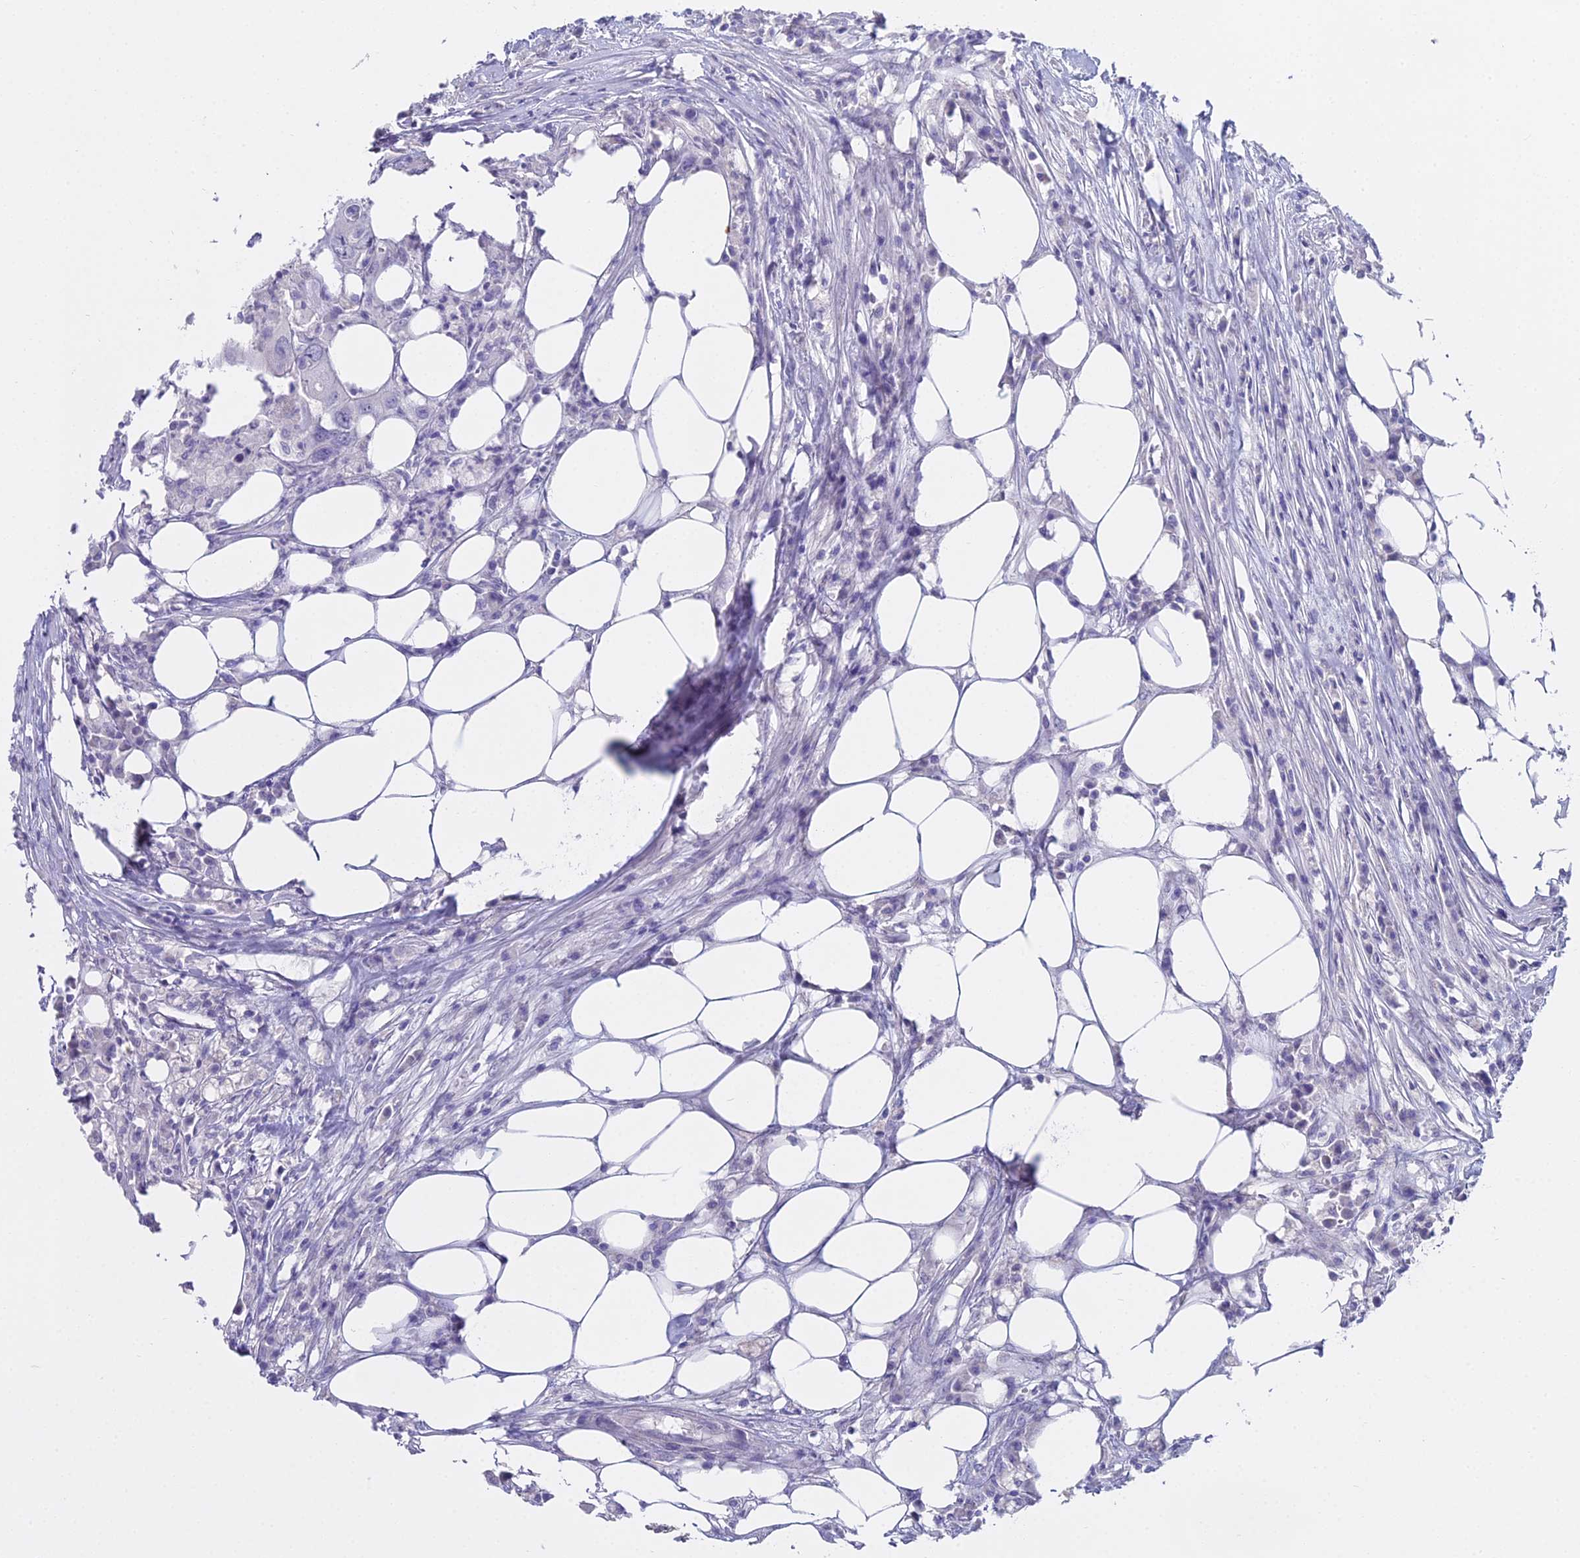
{"staining": {"intensity": "negative", "quantity": "none", "location": "none"}, "tissue": "colorectal cancer", "cell_type": "Tumor cells", "image_type": "cancer", "snomed": [{"axis": "morphology", "description": "Adenocarcinoma, NOS"}, {"axis": "topography", "description": "Colon"}], "caption": "Tumor cells show no significant expression in adenocarcinoma (colorectal).", "gene": "ALPP", "patient": {"sex": "male", "age": 71}}